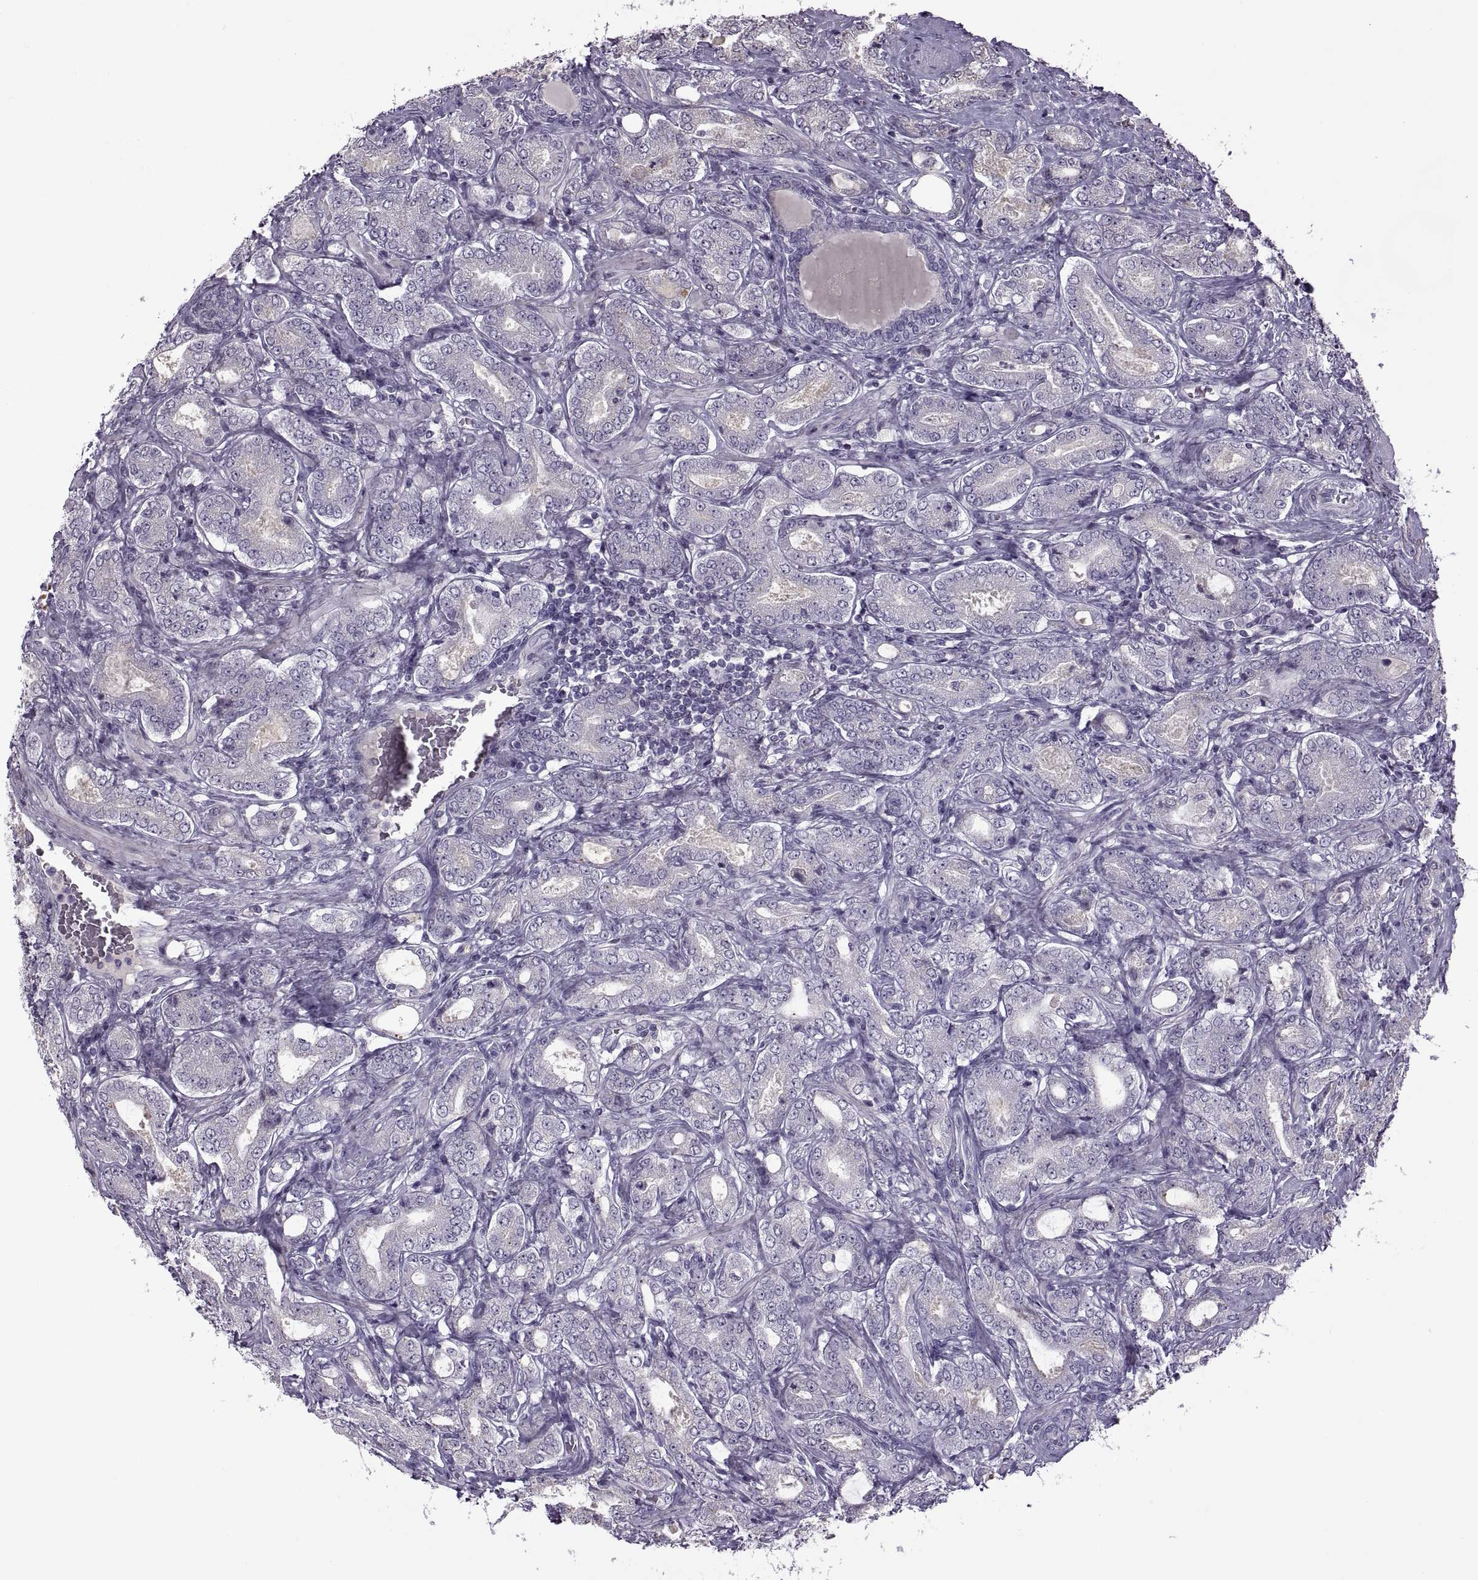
{"staining": {"intensity": "negative", "quantity": "none", "location": "none"}, "tissue": "prostate cancer", "cell_type": "Tumor cells", "image_type": "cancer", "snomed": [{"axis": "morphology", "description": "Adenocarcinoma, NOS"}, {"axis": "topography", "description": "Prostate"}], "caption": "This is a histopathology image of immunohistochemistry staining of adenocarcinoma (prostate), which shows no staining in tumor cells.", "gene": "RSPH6A", "patient": {"sex": "male", "age": 64}}